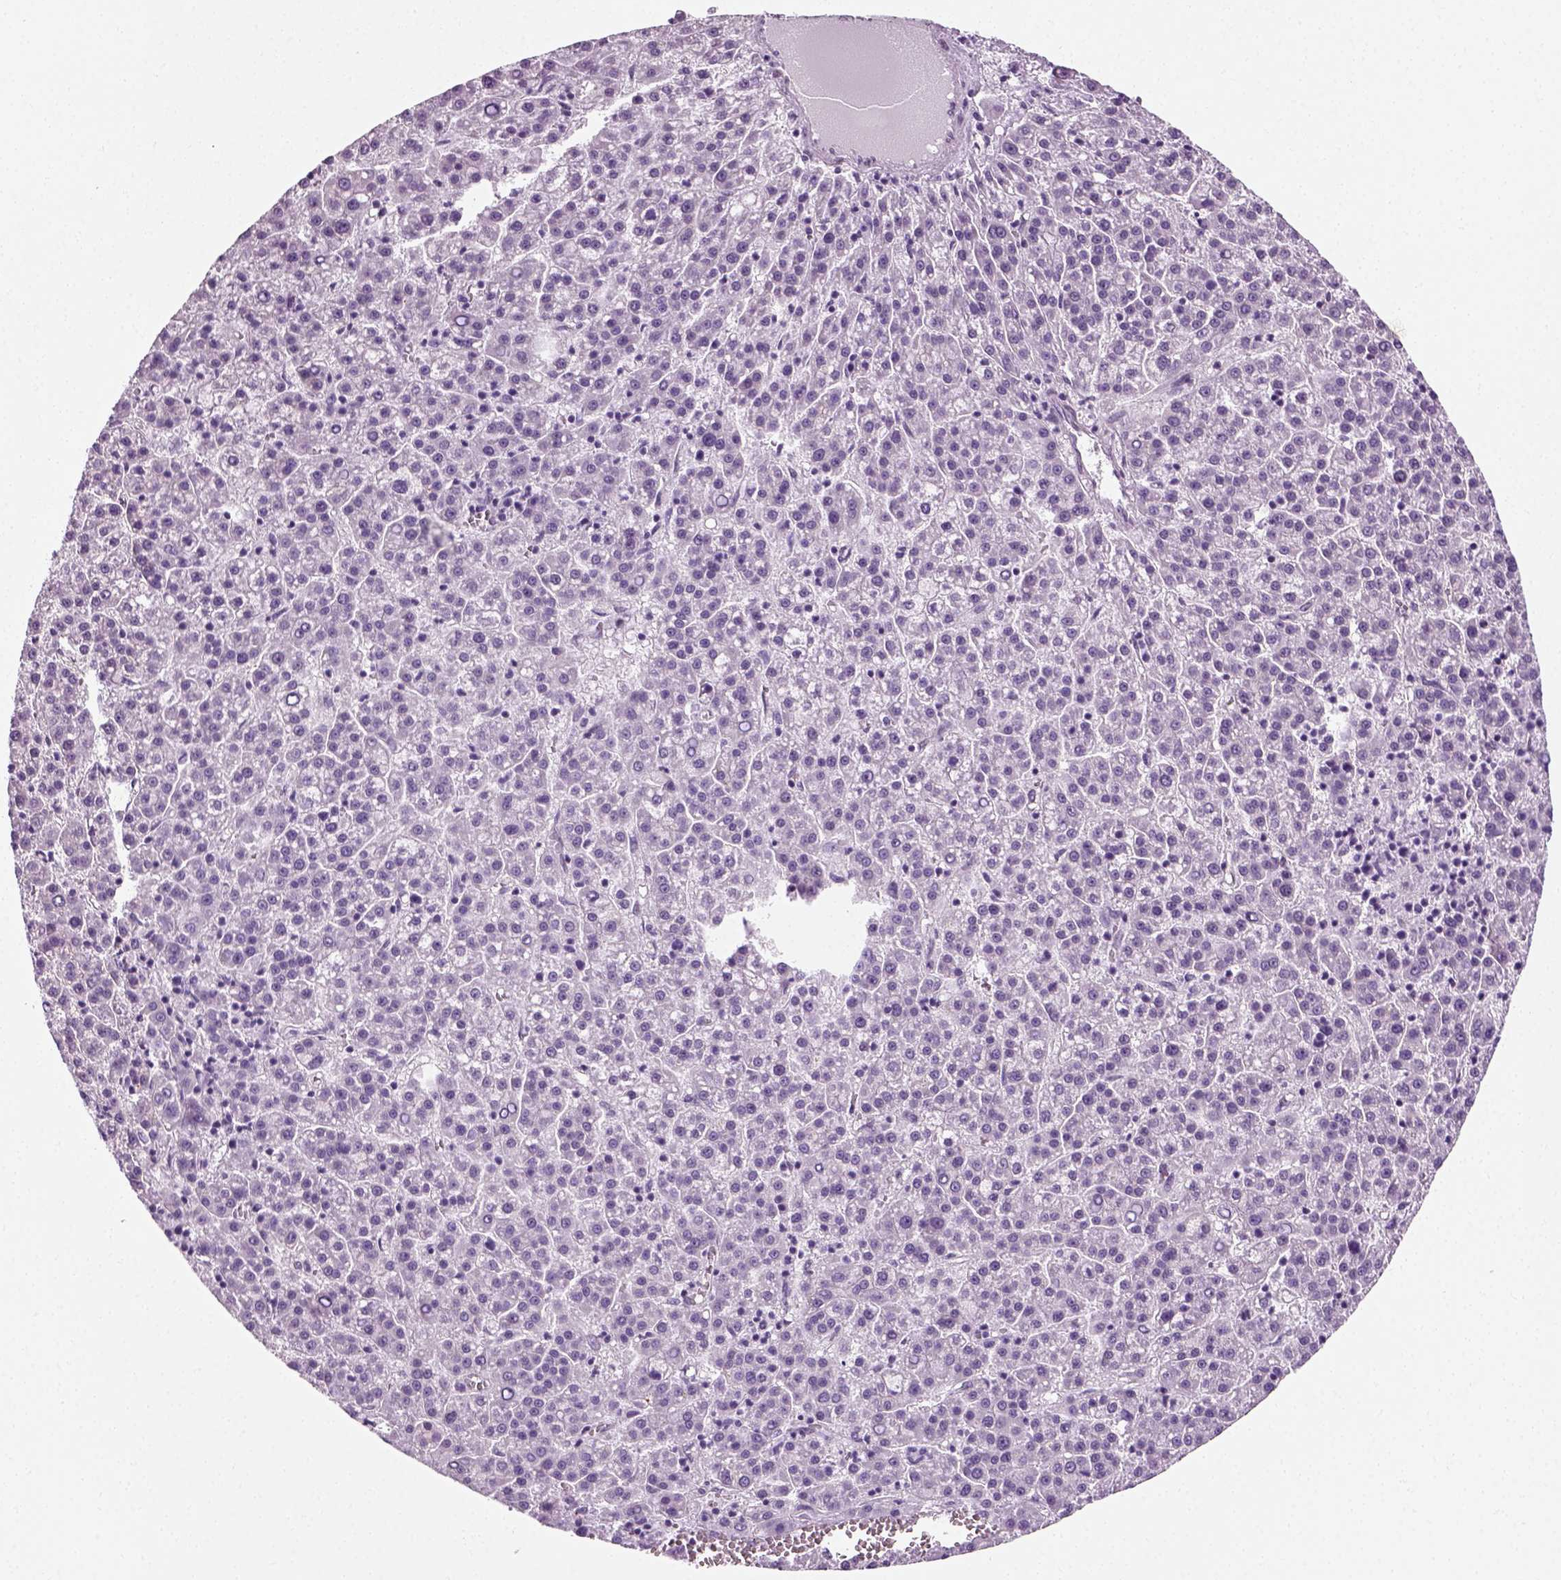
{"staining": {"intensity": "negative", "quantity": "none", "location": "none"}, "tissue": "liver cancer", "cell_type": "Tumor cells", "image_type": "cancer", "snomed": [{"axis": "morphology", "description": "Carcinoma, Hepatocellular, NOS"}, {"axis": "topography", "description": "Liver"}], "caption": "There is no significant expression in tumor cells of liver hepatocellular carcinoma. Brightfield microscopy of IHC stained with DAB (3,3'-diaminobenzidine) (brown) and hematoxylin (blue), captured at high magnification.", "gene": "SPATA31E1", "patient": {"sex": "female", "age": 58}}